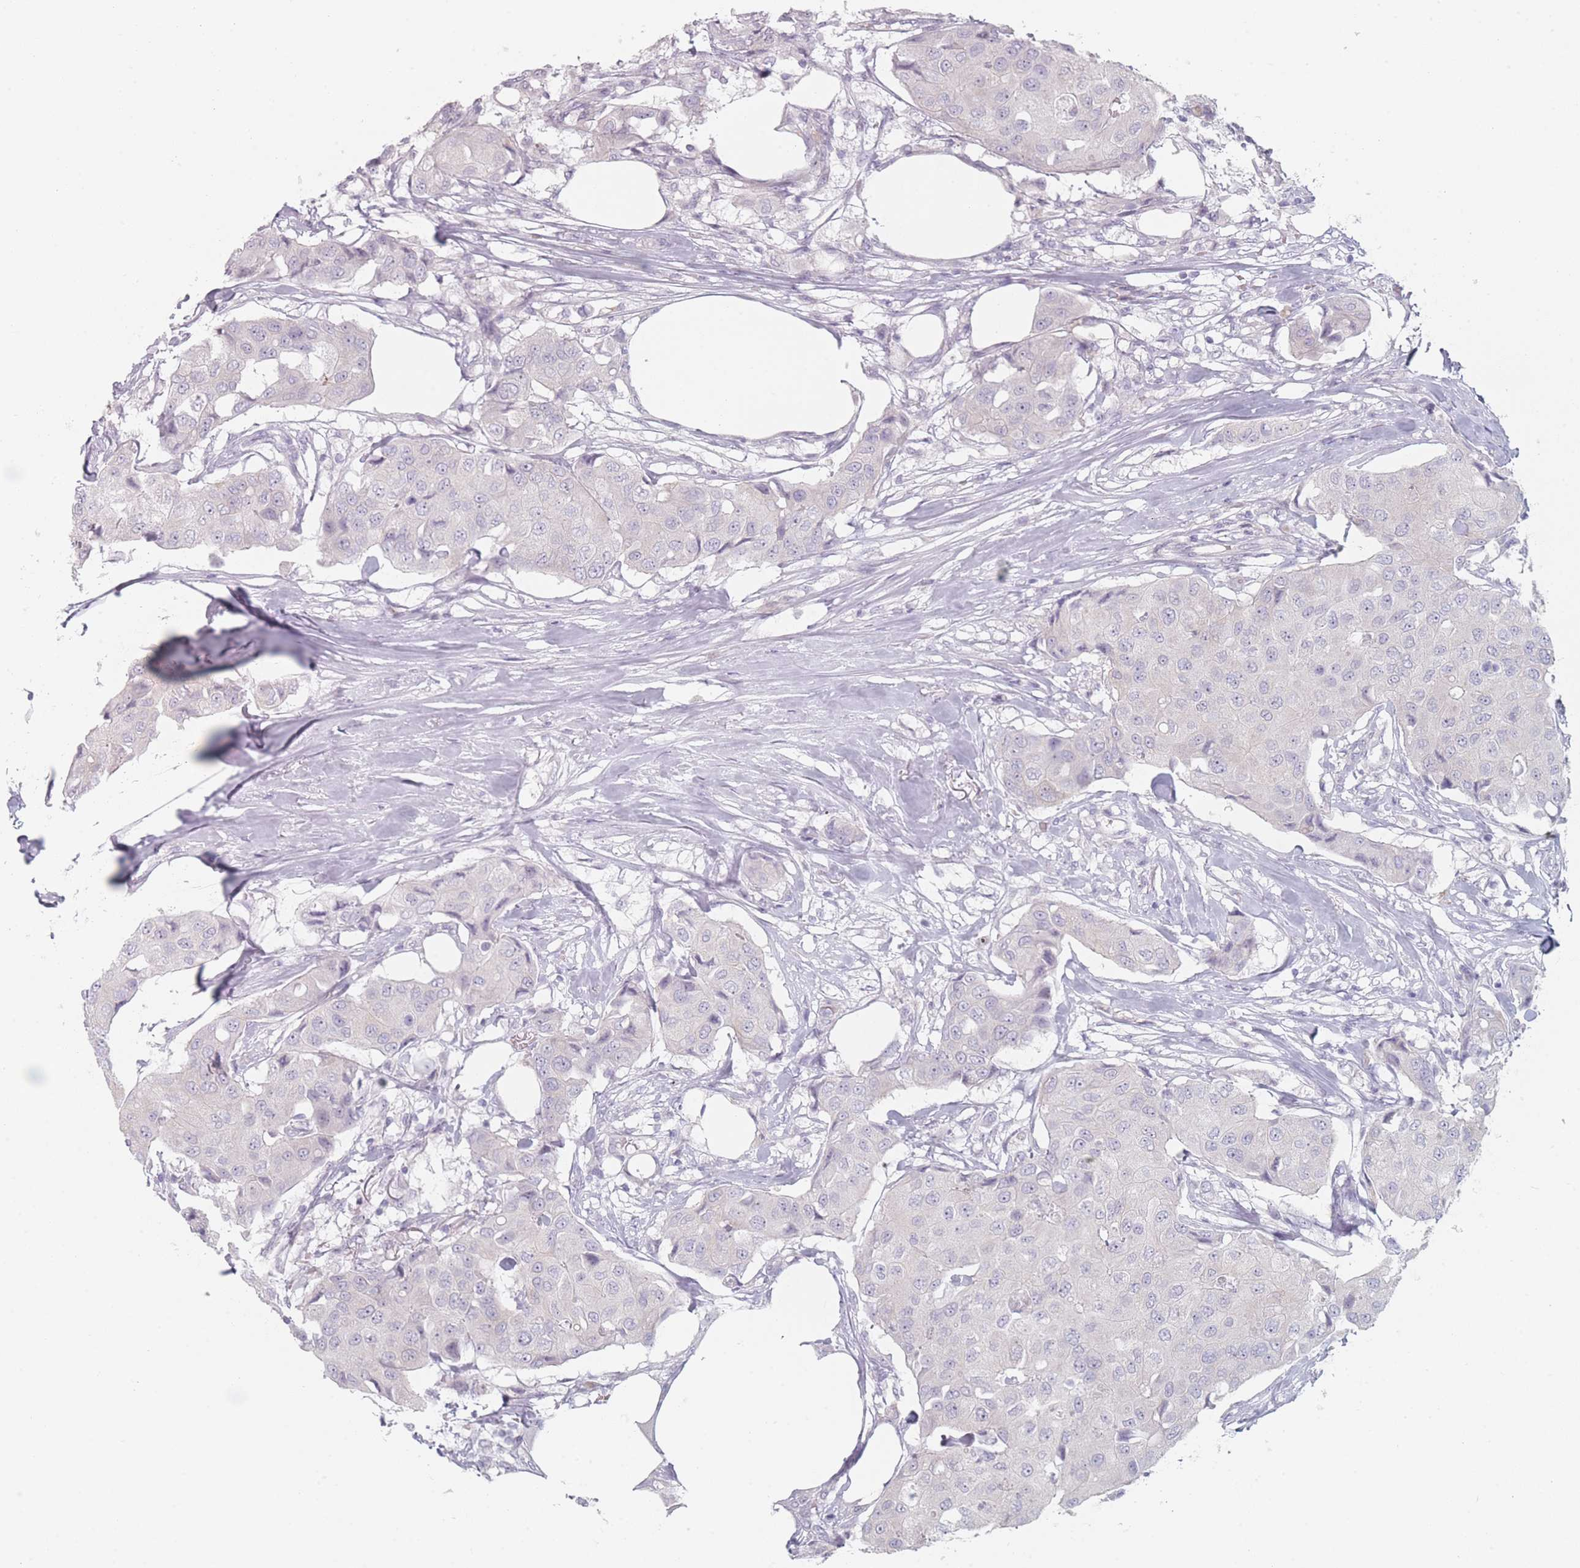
{"staining": {"intensity": "negative", "quantity": "none", "location": "none"}, "tissue": "breast cancer", "cell_type": "Tumor cells", "image_type": "cancer", "snomed": [{"axis": "morphology", "description": "Duct carcinoma"}, {"axis": "topography", "description": "Breast"}], "caption": "This is a image of IHC staining of breast cancer, which shows no staining in tumor cells.", "gene": "RNF4", "patient": {"sex": "female", "age": 80}}